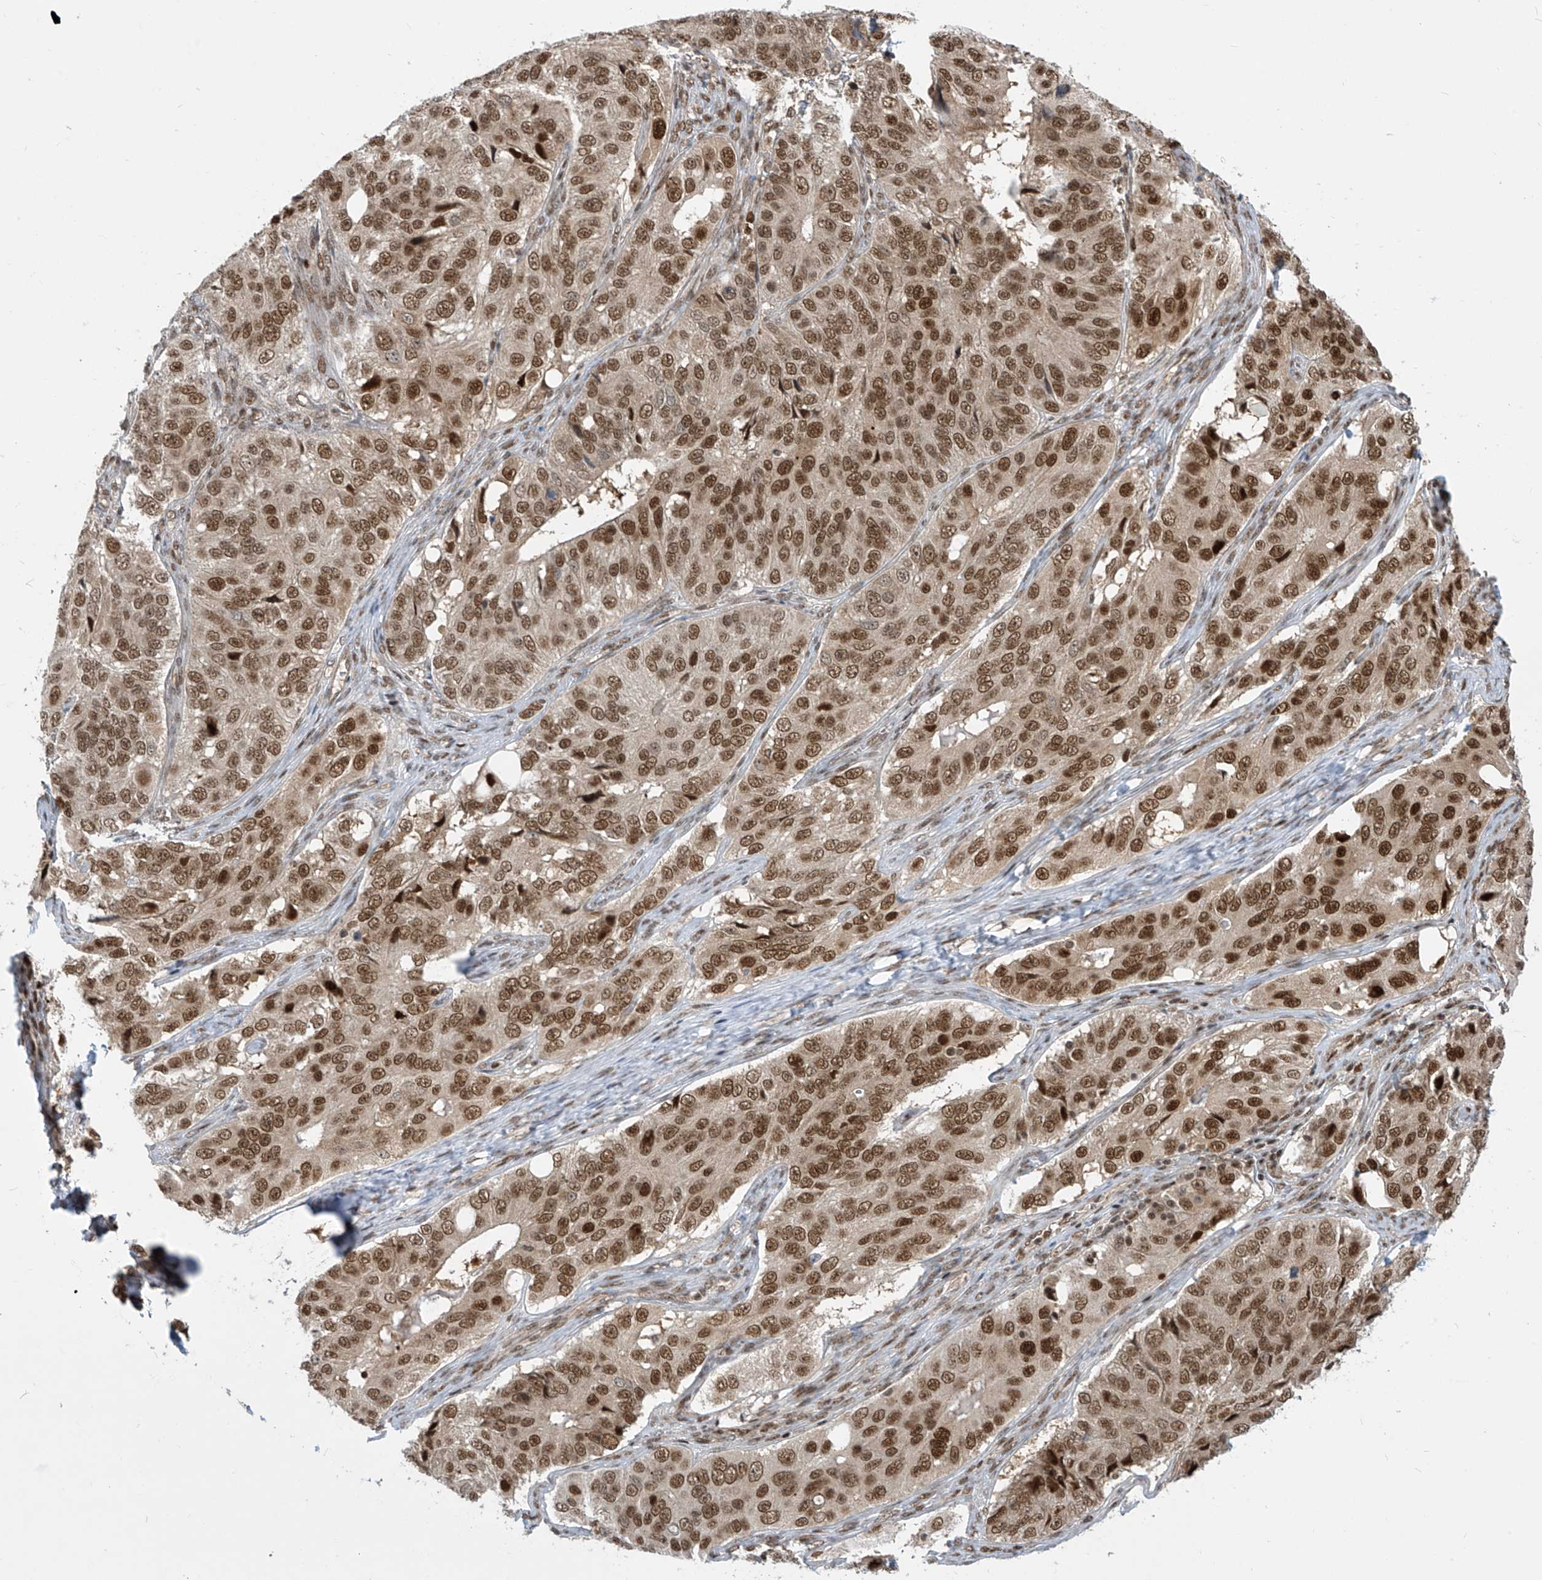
{"staining": {"intensity": "strong", "quantity": ">75%", "location": "nuclear"}, "tissue": "ovarian cancer", "cell_type": "Tumor cells", "image_type": "cancer", "snomed": [{"axis": "morphology", "description": "Carcinoma, endometroid"}, {"axis": "topography", "description": "Ovary"}], "caption": "DAB immunohistochemical staining of human endometroid carcinoma (ovarian) exhibits strong nuclear protein positivity in approximately >75% of tumor cells.", "gene": "LAGE3", "patient": {"sex": "female", "age": 51}}